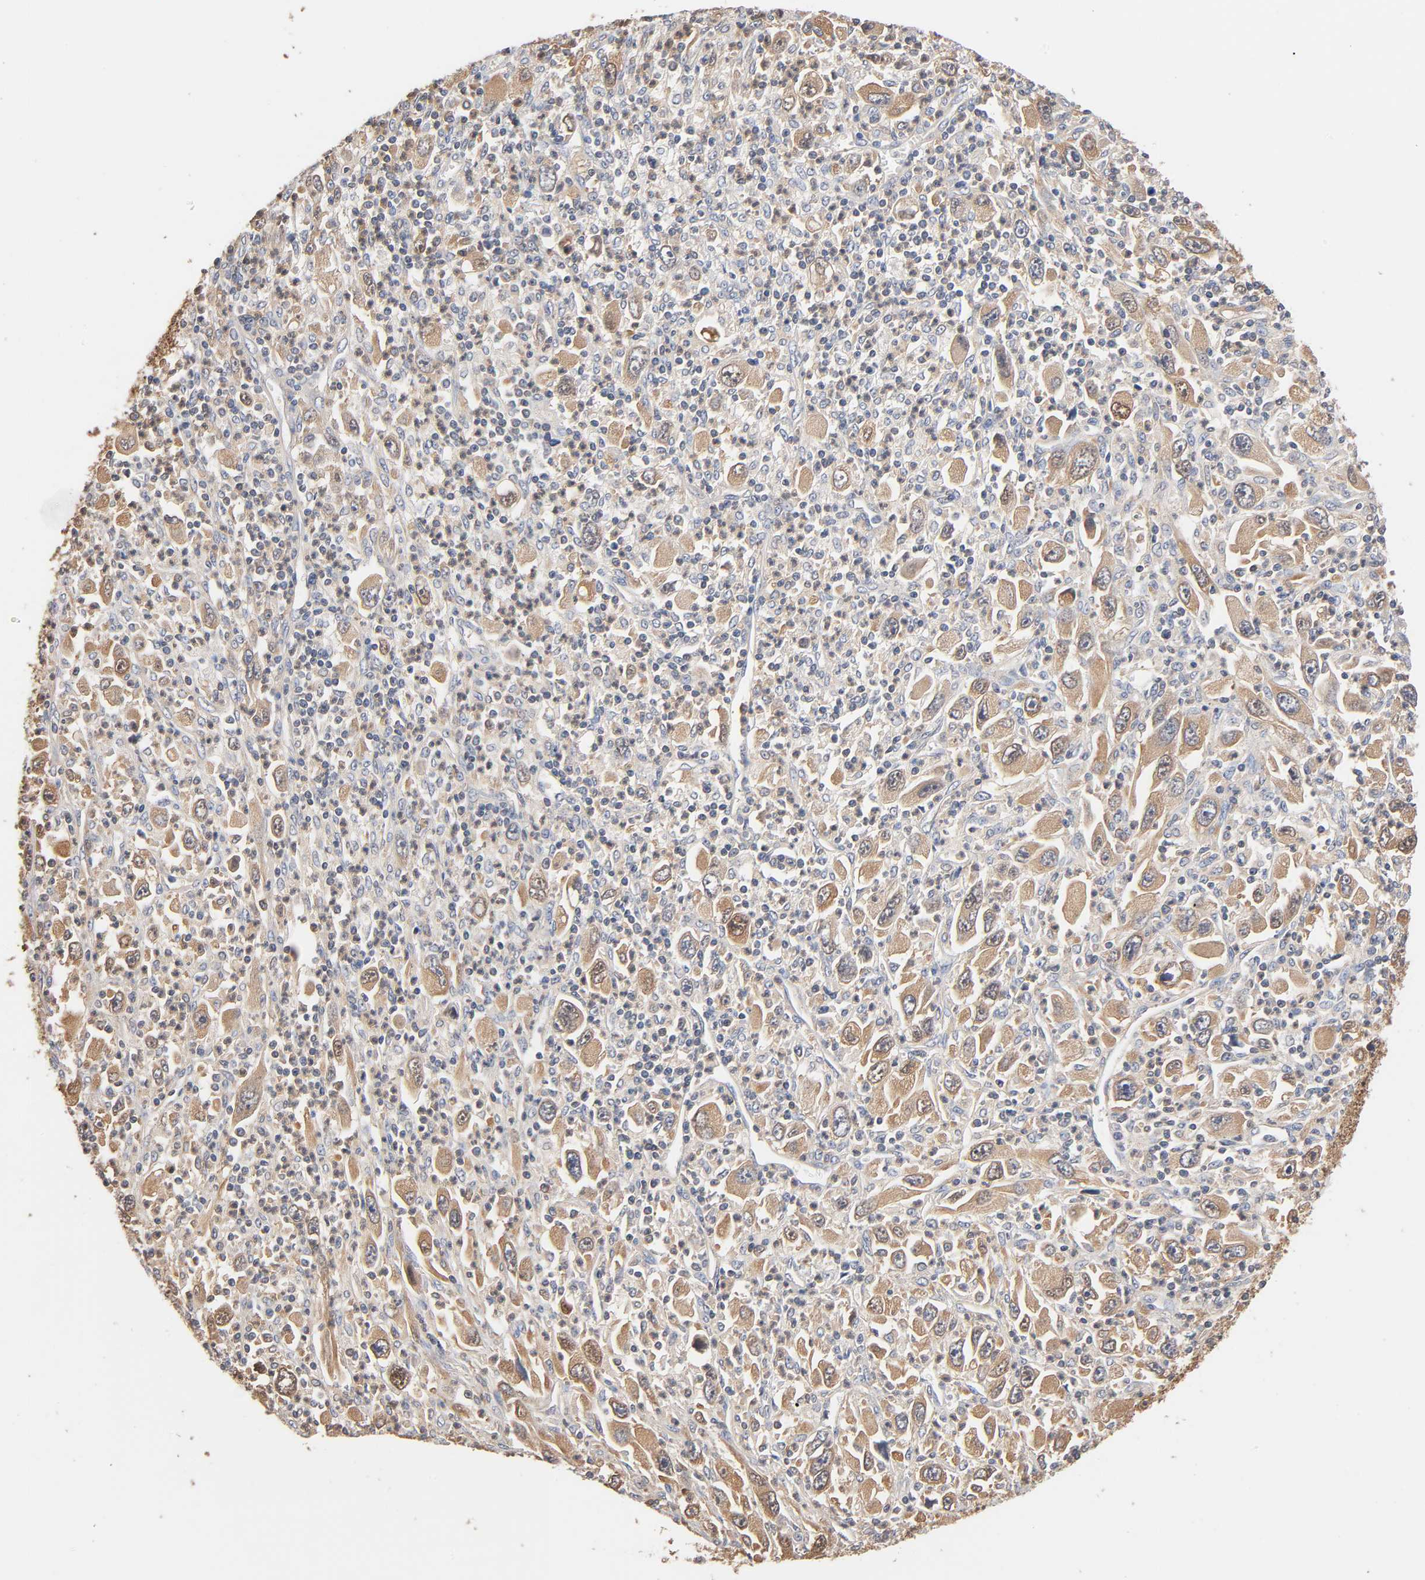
{"staining": {"intensity": "moderate", "quantity": ">75%", "location": "cytoplasmic/membranous"}, "tissue": "melanoma", "cell_type": "Tumor cells", "image_type": "cancer", "snomed": [{"axis": "morphology", "description": "Malignant melanoma, Metastatic site"}, {"axis": "topography", "description": "Skin"}], "caption": "There is medium levels of moderate cytoplasmic/membranous positivity in tumor cells of malignant melanoma (metastatic site), as demonstrated by immunohistochemical staining (brown color).", "gene": "ALDOA", "patient": {"sex": "female", "age": 56}}